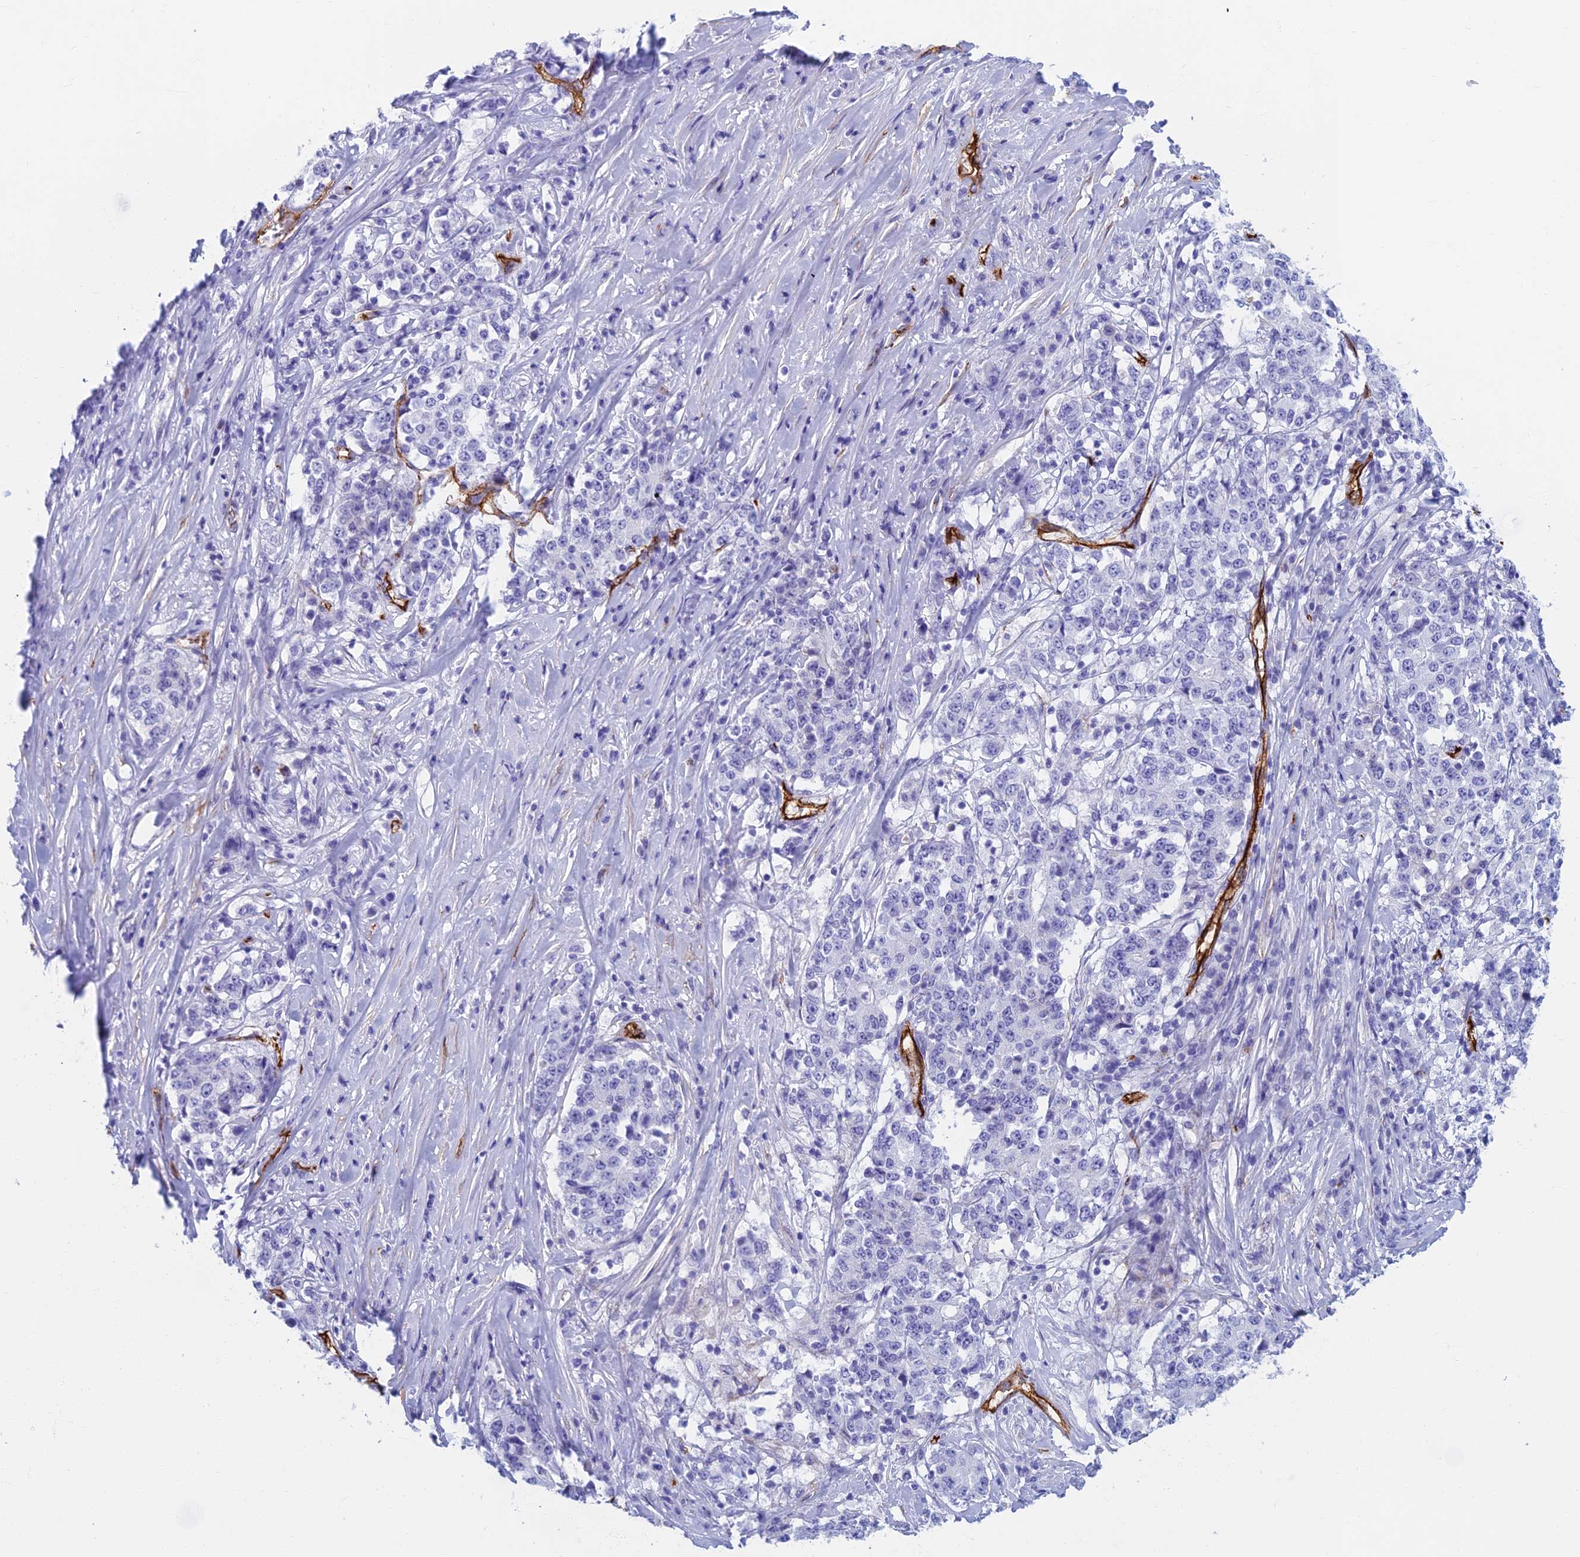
{"staining": {"intensity": "negative", "quantity": "none", "location": "none"}, "tissue": "stomach cancer", "cell_type": "Tumor cells", "image_type": "cancer", "snomed": [{"axis": "morphology", "description": "Adenocarcinoma, NOS"}, {"axis": "topography", "description": "Stomach"}], "caption": "The immunohistochemistry photomicrograph has no significant expression in tumor cells of adenocarcinoma (stomach) tissue.", "gene": "ETFRF1", "patient": {"sex": "male", "age": 59}}